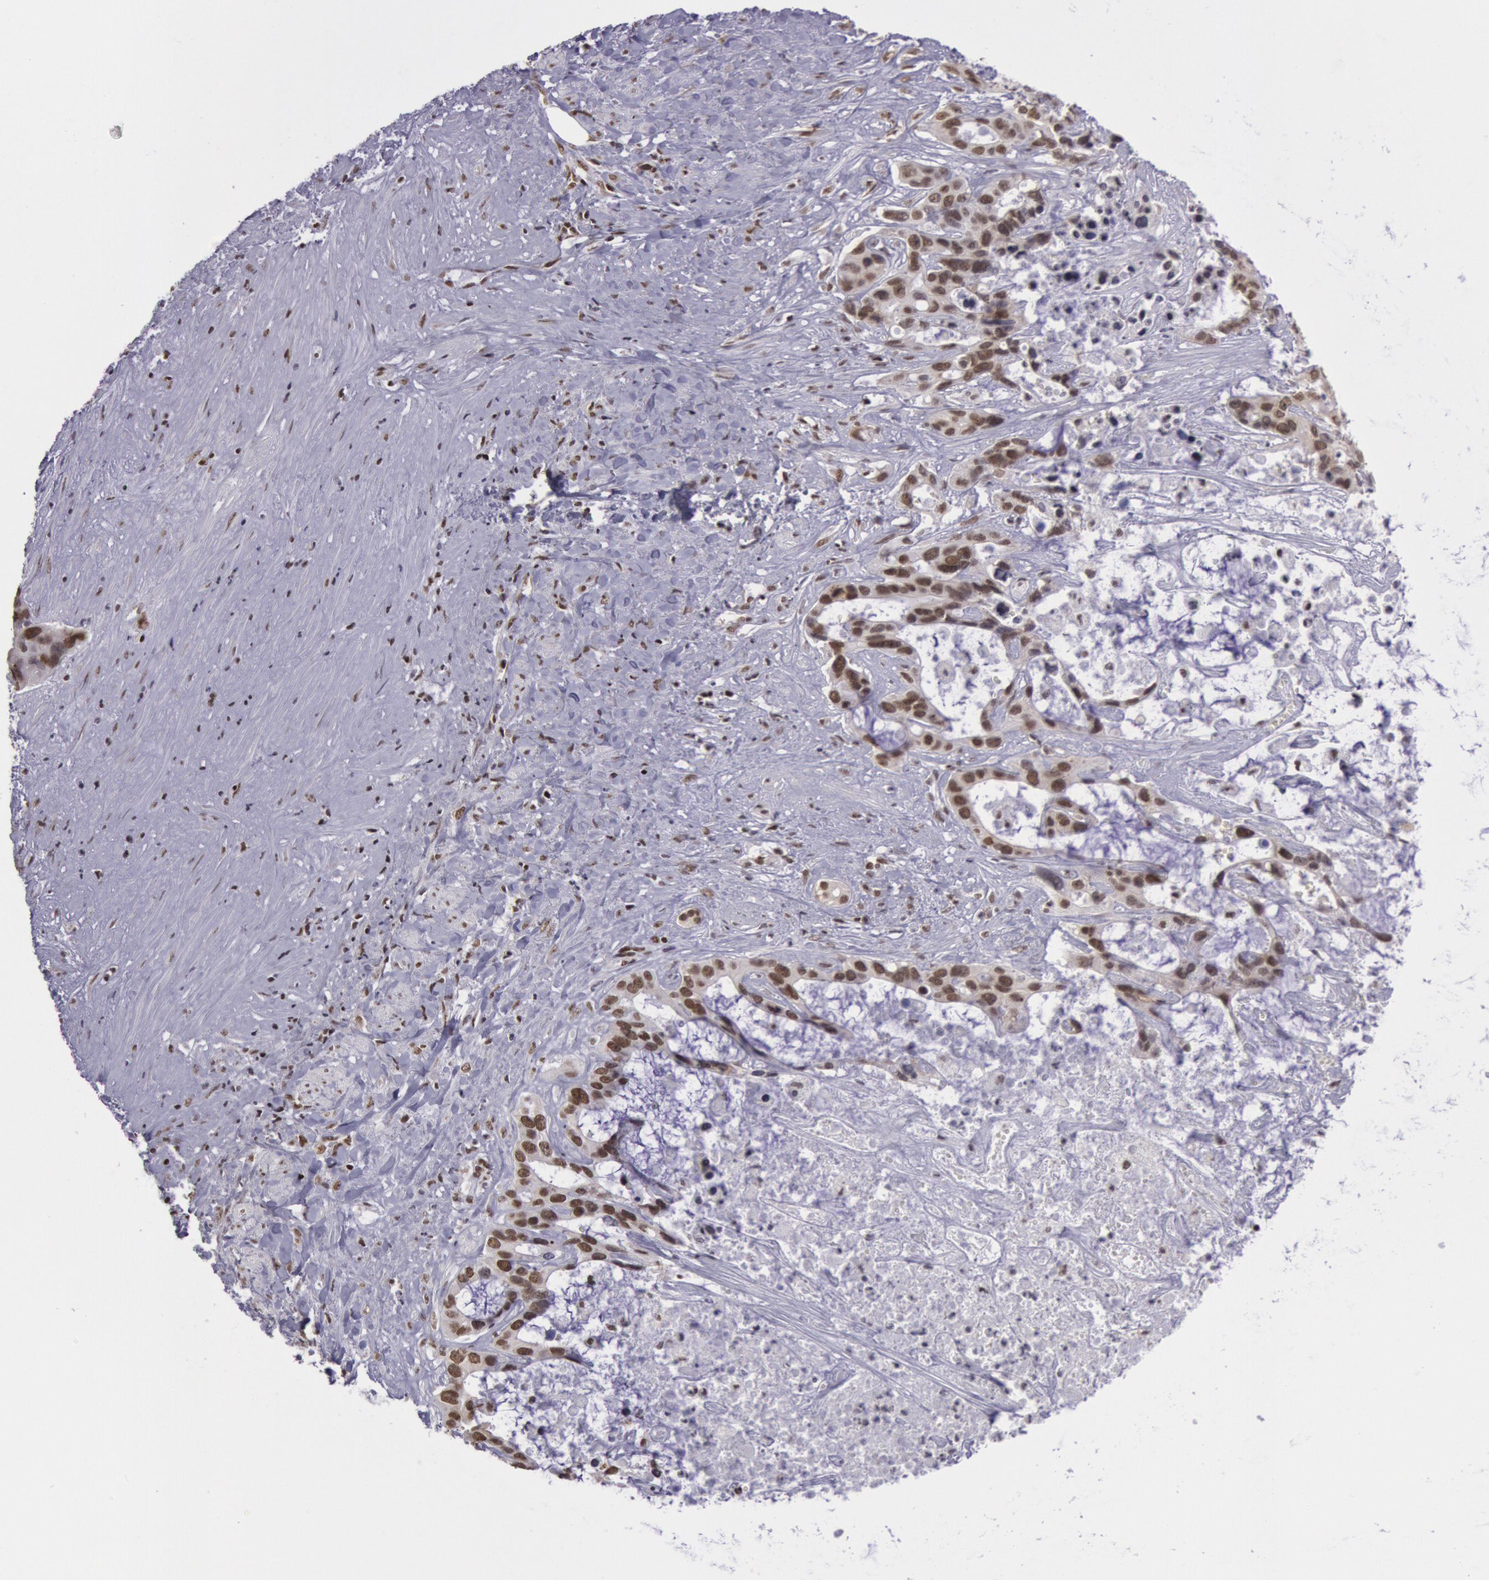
{"staining": {"intensity": "strong", "quantity": ">75%", "location": "nuclear"}, "tissue": "liver cancer", "cell_type": "Tumor cells", "image_type": "cancer", "snomed": [{"axis": "morphology", "description": "Cholangiocarcinoma"}, {"axis": "topography", "description": "Liver"}], "caption": "Liver cholangiocarcinoma stained with a brown dye reveals strong nuclear positive positivity in approximately >75% of tumor cells.", "gene": "NKAP", "patient": {"sex": "female", "age": 65}}